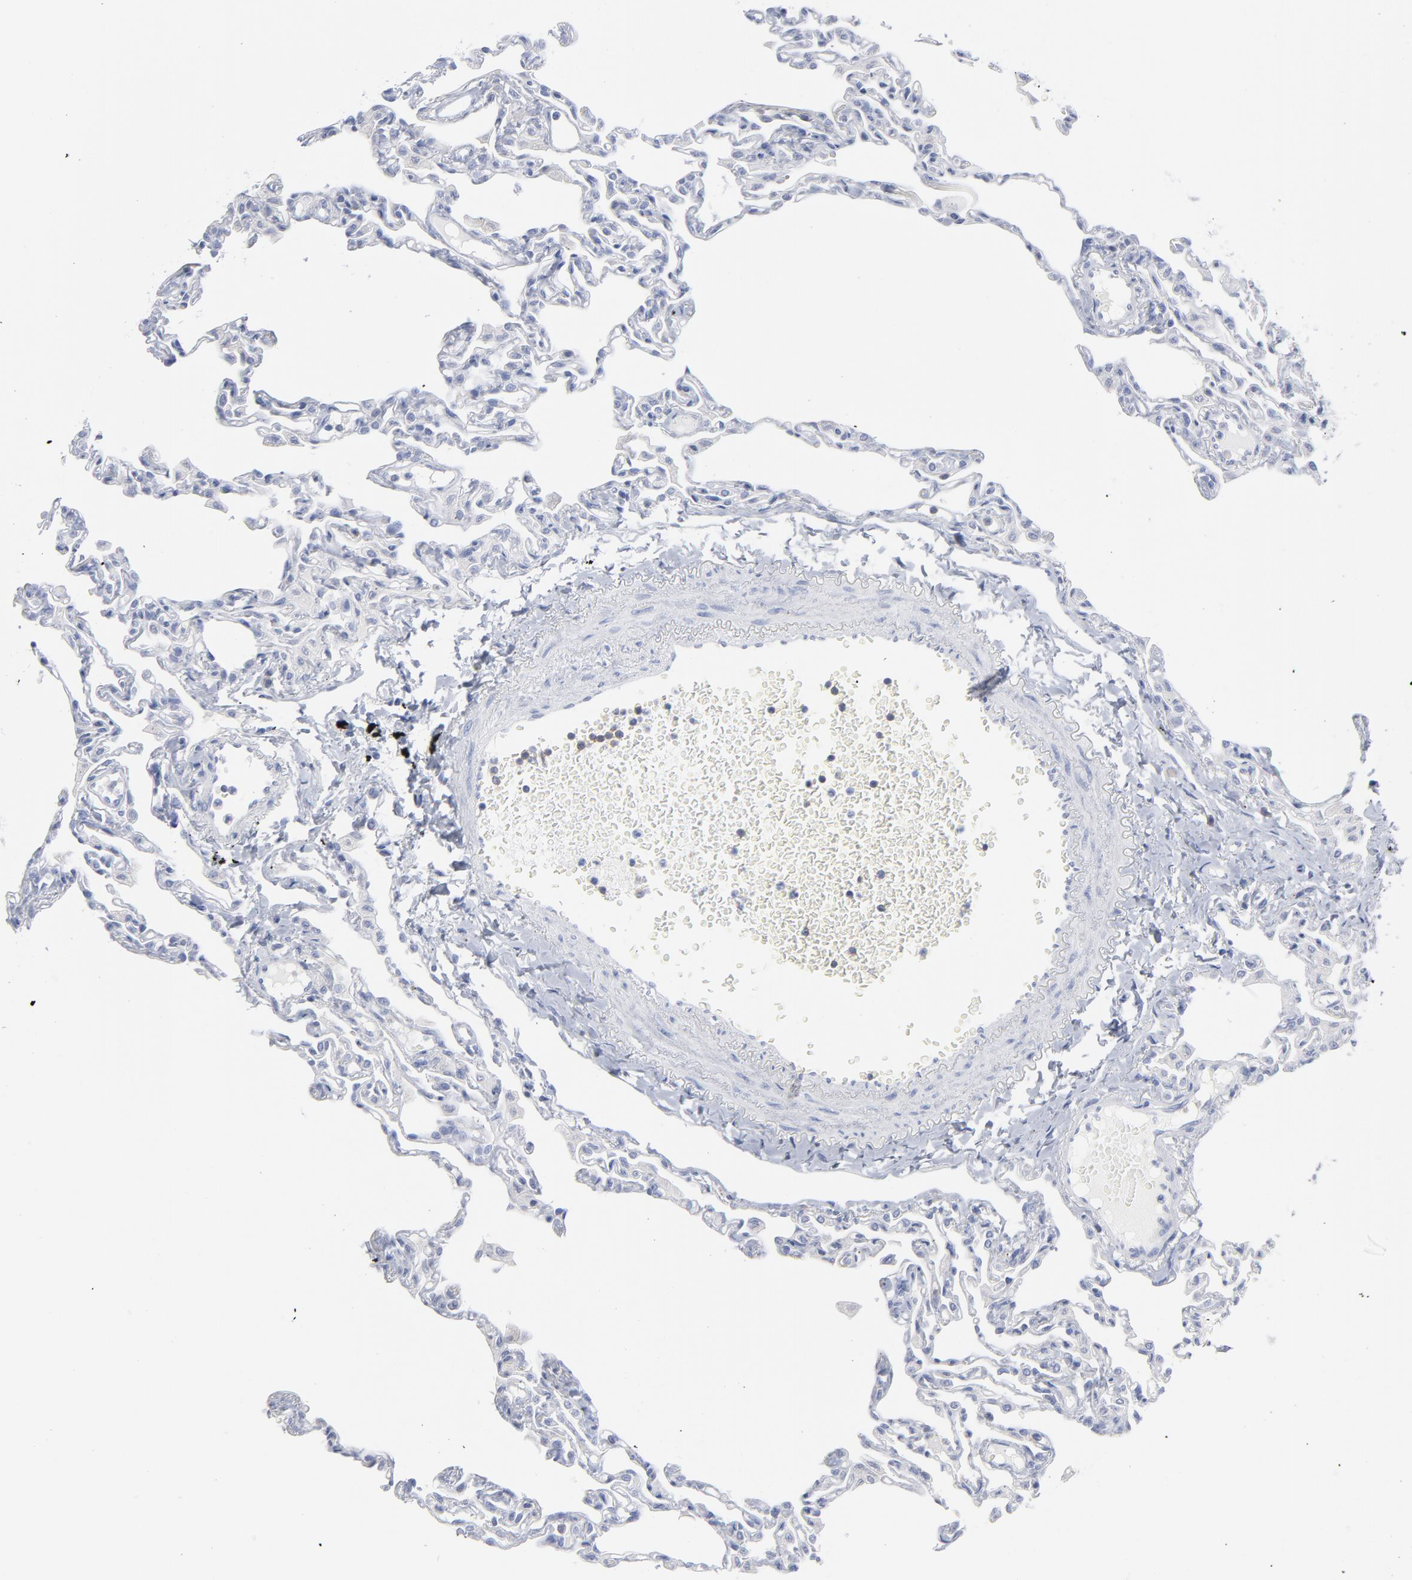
{"staining": {"intensity": "negative", "quantity": "none", "location": "none"}, "tissue": "lung", "cell_type": "Alveolar cells", "image_type": "normal", "snomed": [{"axis": "morphology", "description": "Normal tissue, NOS"}, {"axis": "topography", "description": "Lung"}], "caption": "IHC of unremarkable human lung demonstrates no expression in alveolar cells.", "gene": "P2RY8", "patient": {"sex": "female", "age": 49}}